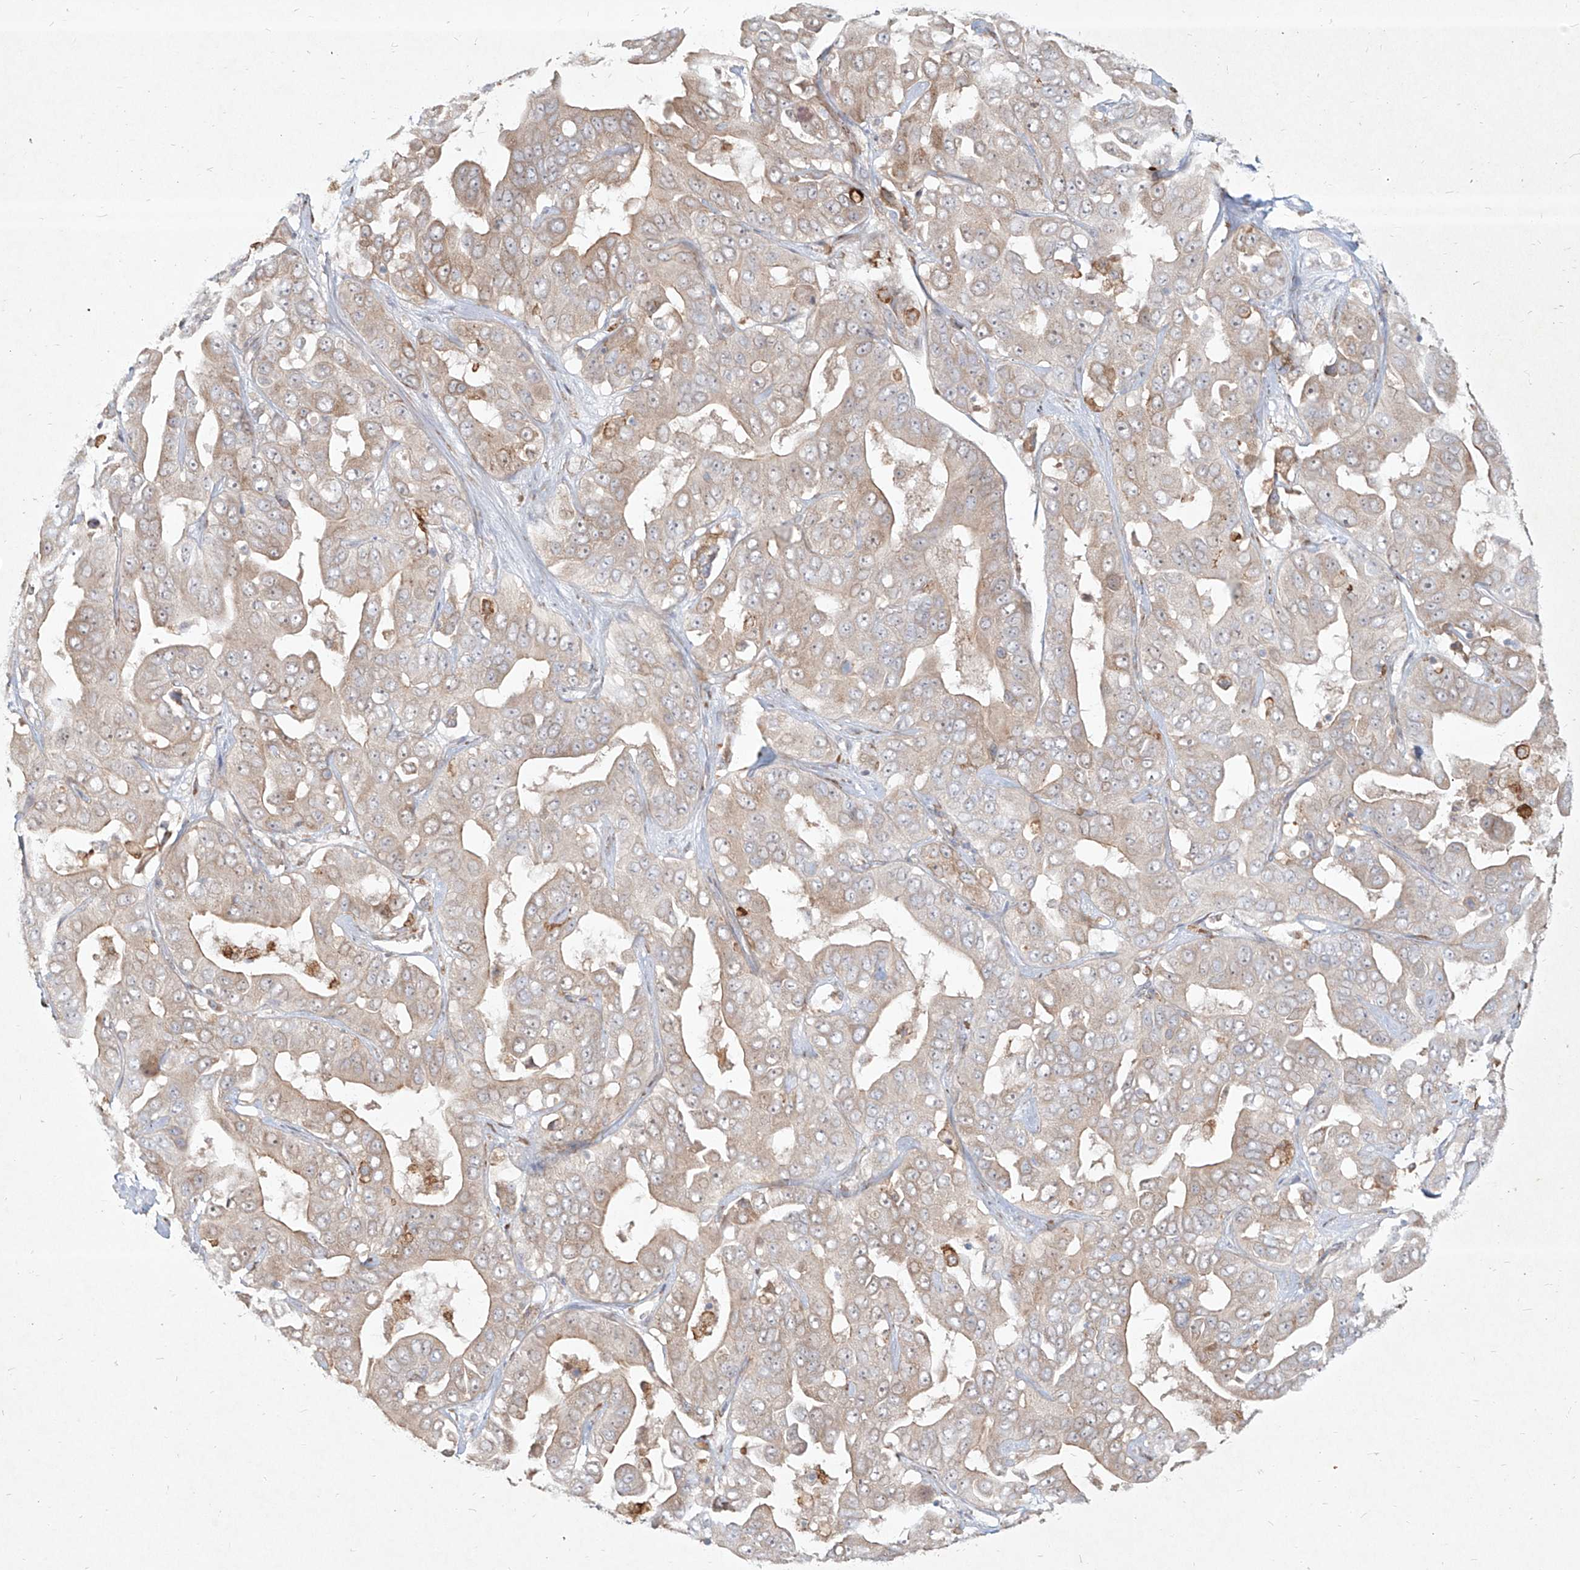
{"staining": {"intensity": "weak", "quantity": "<25%", "location": "cytoplasmic/membranous"}, "tissue": "liver cancer", "cell_type": "Tumor cells", "image_type": "cancer", "snomed": [{"axis": "morphology", "description": "Cholangiocarcinoma"}, {"axis": "topography", "description": "Liver"}], "caption": "An IHC photomicrograph of liver cholangiocarcinoma is shown. There is no staining in tumor cells of liver cholangiocarcinoma.", "gene": "CD209", "patient": {"sex": "female", "age": 52}}